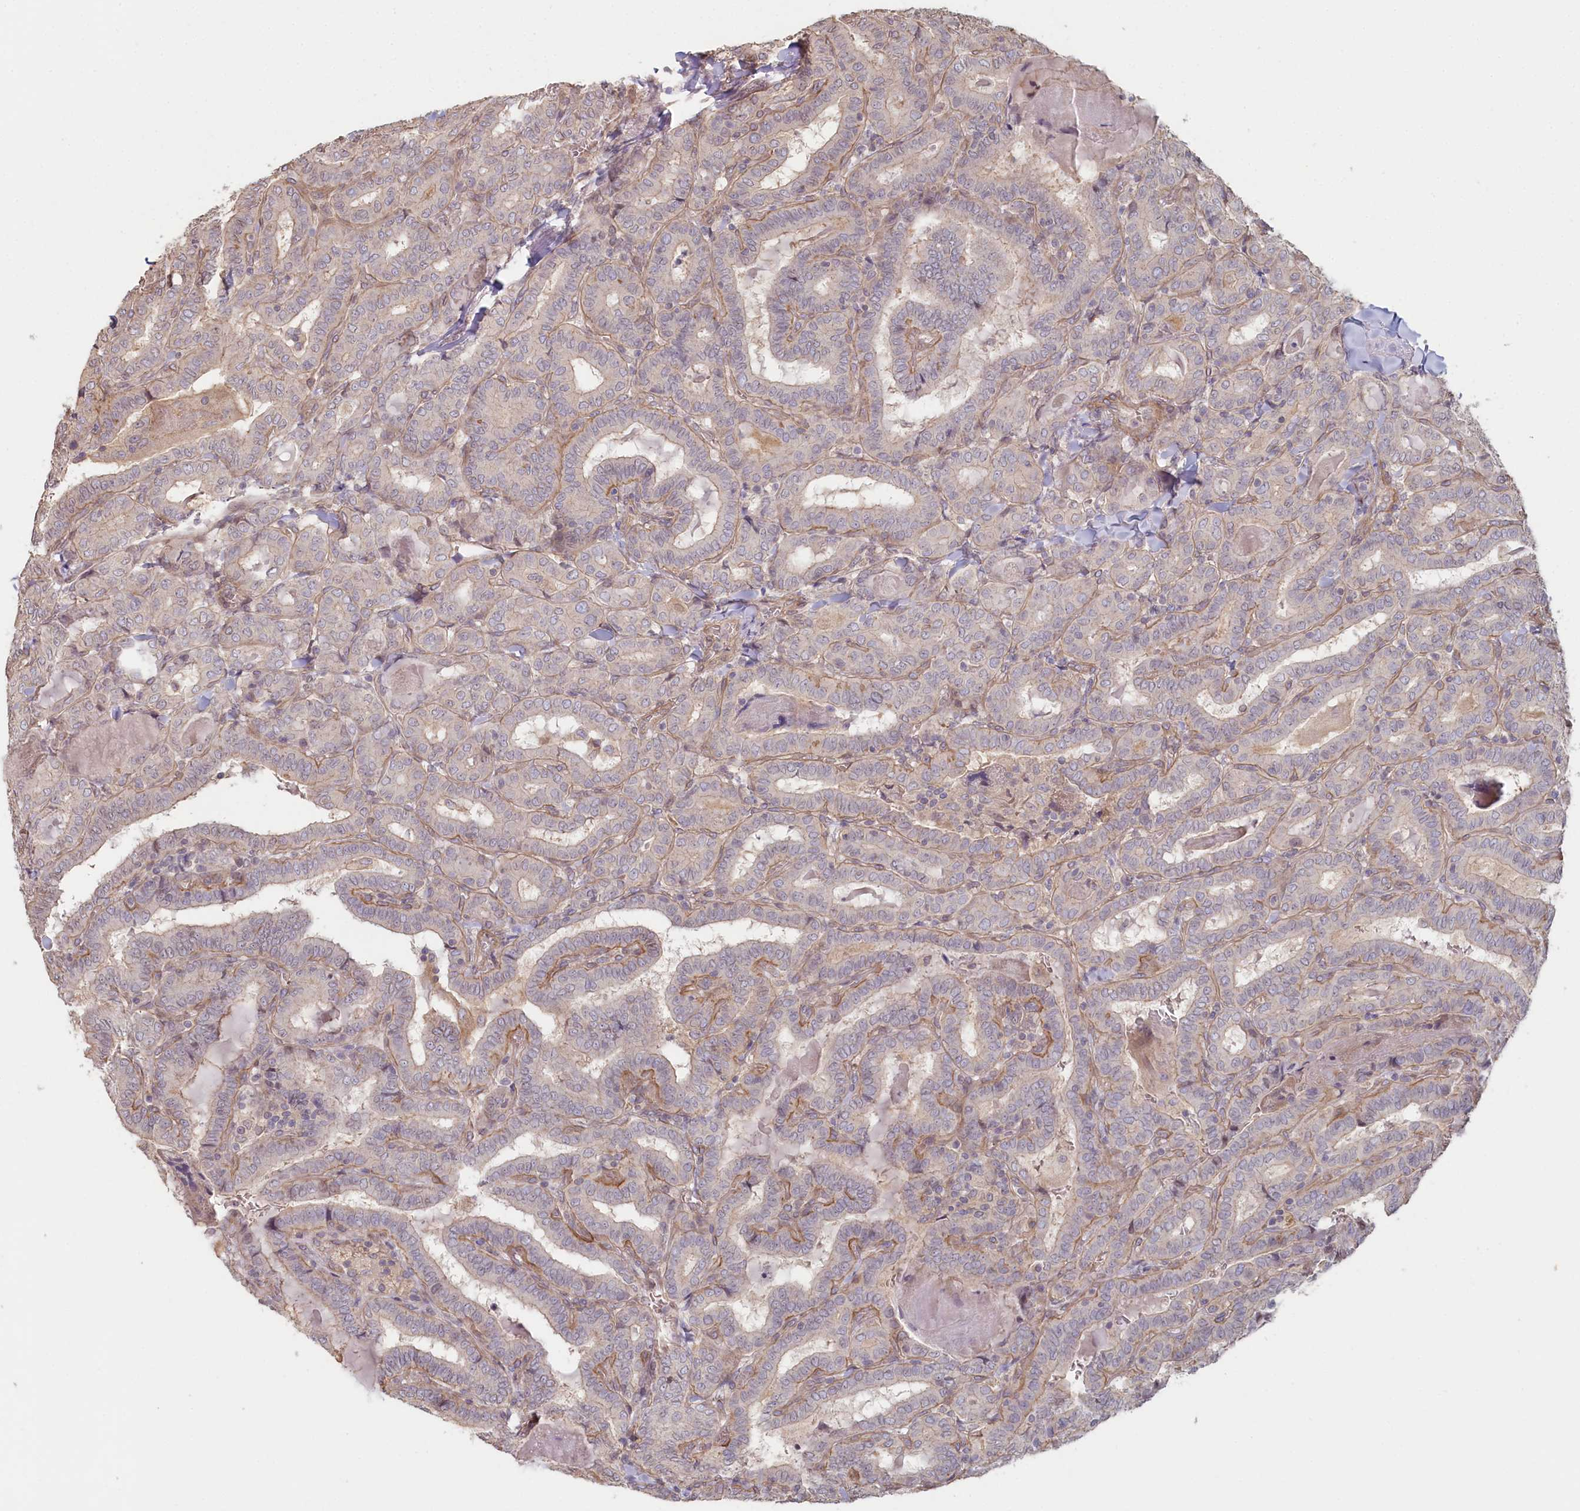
{"staining": {"intensity": "negative", "quantity": "none", "location": "none"}, "tissue": "thyroid cancer", "cell_type": "Tumor cells", "image_type": "cancer", "snomed": [{"axis": "morphology", "description": "Papillary adenocarcinoma, NOS"}, {"axis": "topography", "description": "Thyroid gland"}], "caption": "The histopathology image shows no significant expression in tumor cells of papillary adenocarcinoma (thyroid). (Stains: DAB (3,3'-diaminobenzidine) IHC with hematoxylin counter stain, Microscopy: brightfield microscopy at high magnification).", "gene": "TCHP", "patient": {"sex": "female", "age": 72}}